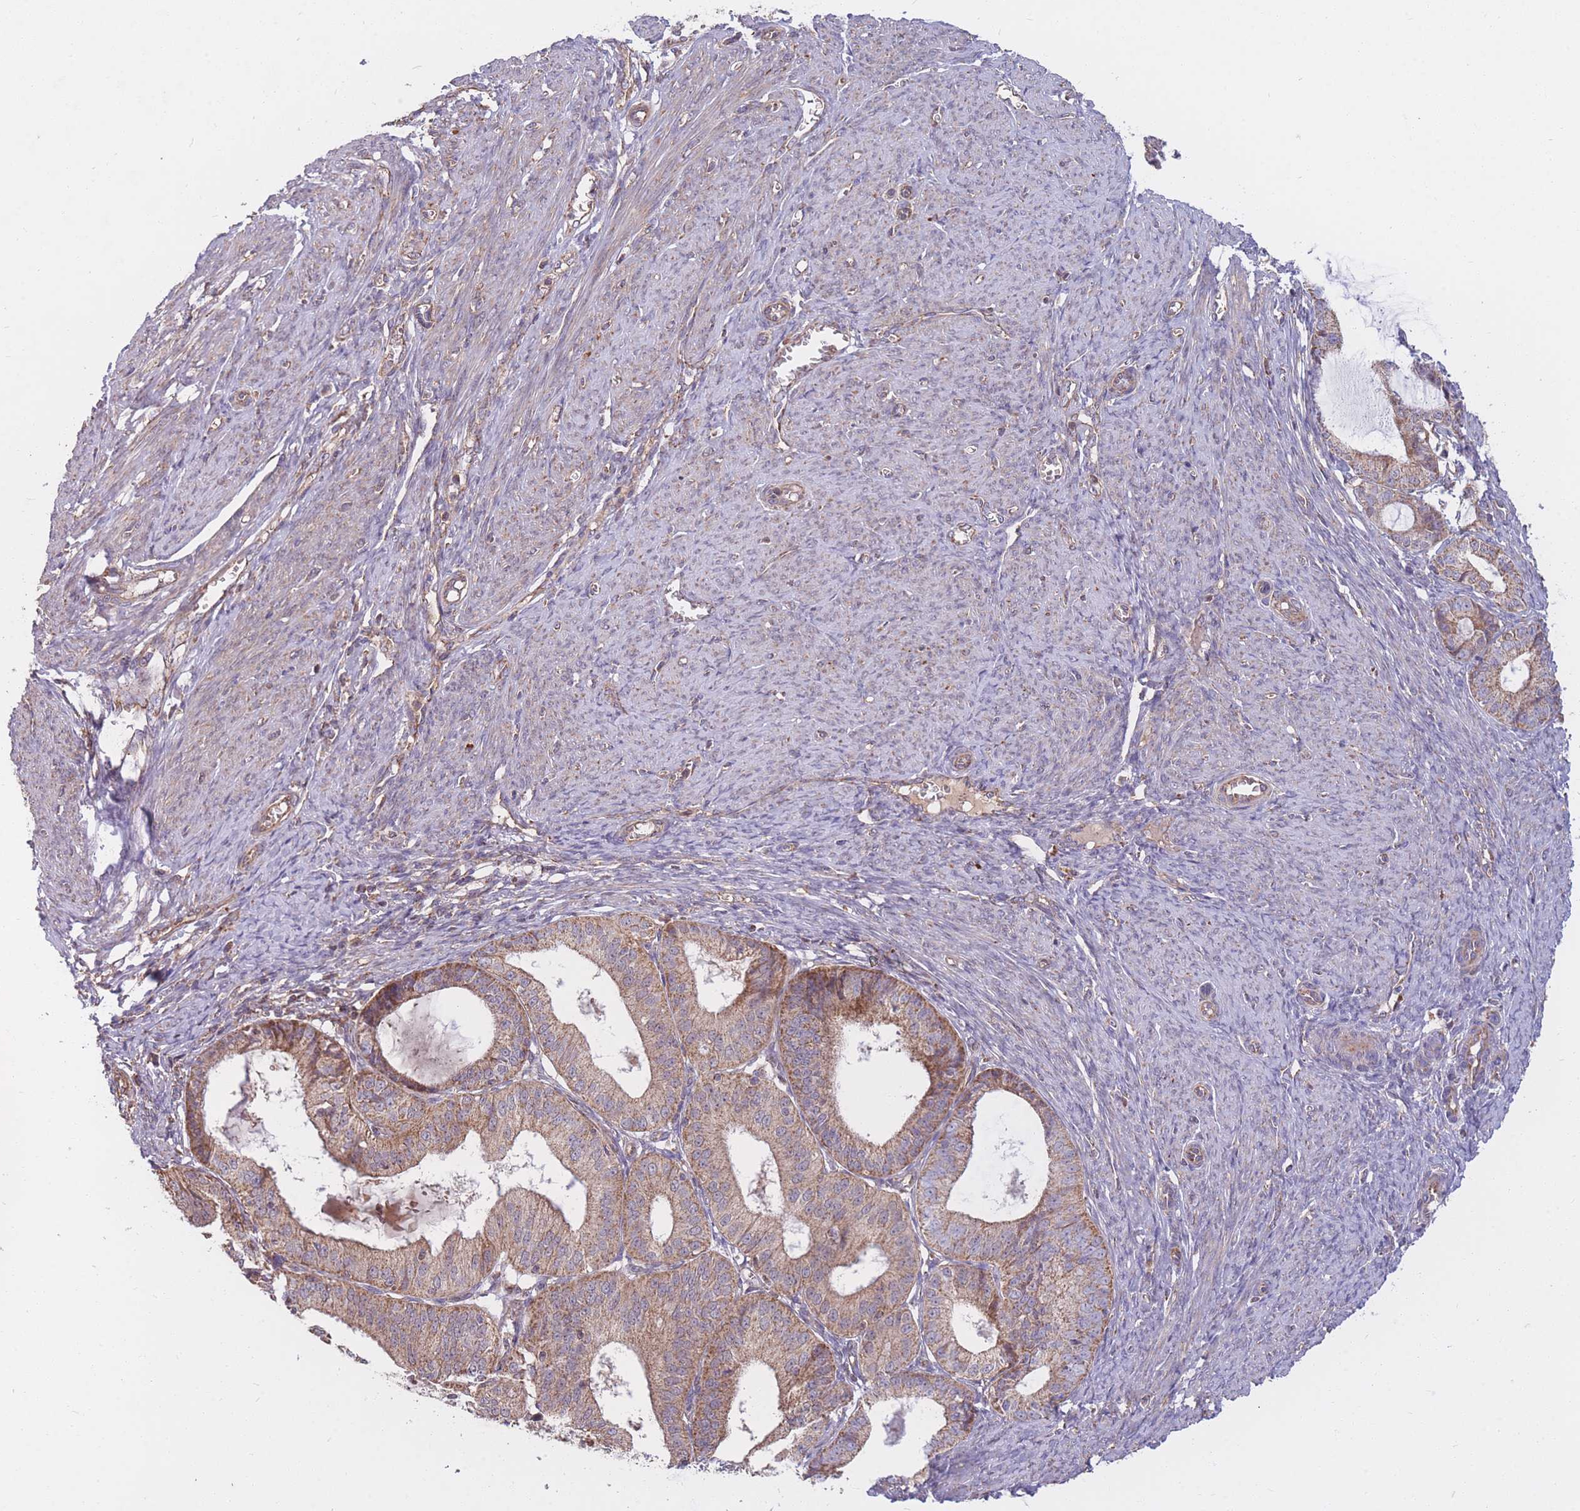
{"staining": {"intensity": "moderate", "quantity": ">75%", "location": "cytoplasmic/membranous"}, "tissue": "endometrial cancer", "cell_type": "Tumor cells", "image_type": "cancer", "snomed": [{"axis": "morphology", "description": "Adenocarcinoma, NOS"}, {"axis": "topography", "description": "Endometrium"}], "caption": "Immunohistochemical staining of human endometrial cancer (adenocarcinoma) shows moderate cytoplasmic/membranous protein staining in approximately >75% of tumor cells.", "gene": "PTPMT1", "patient": {"sex": "female", "age": 51}}